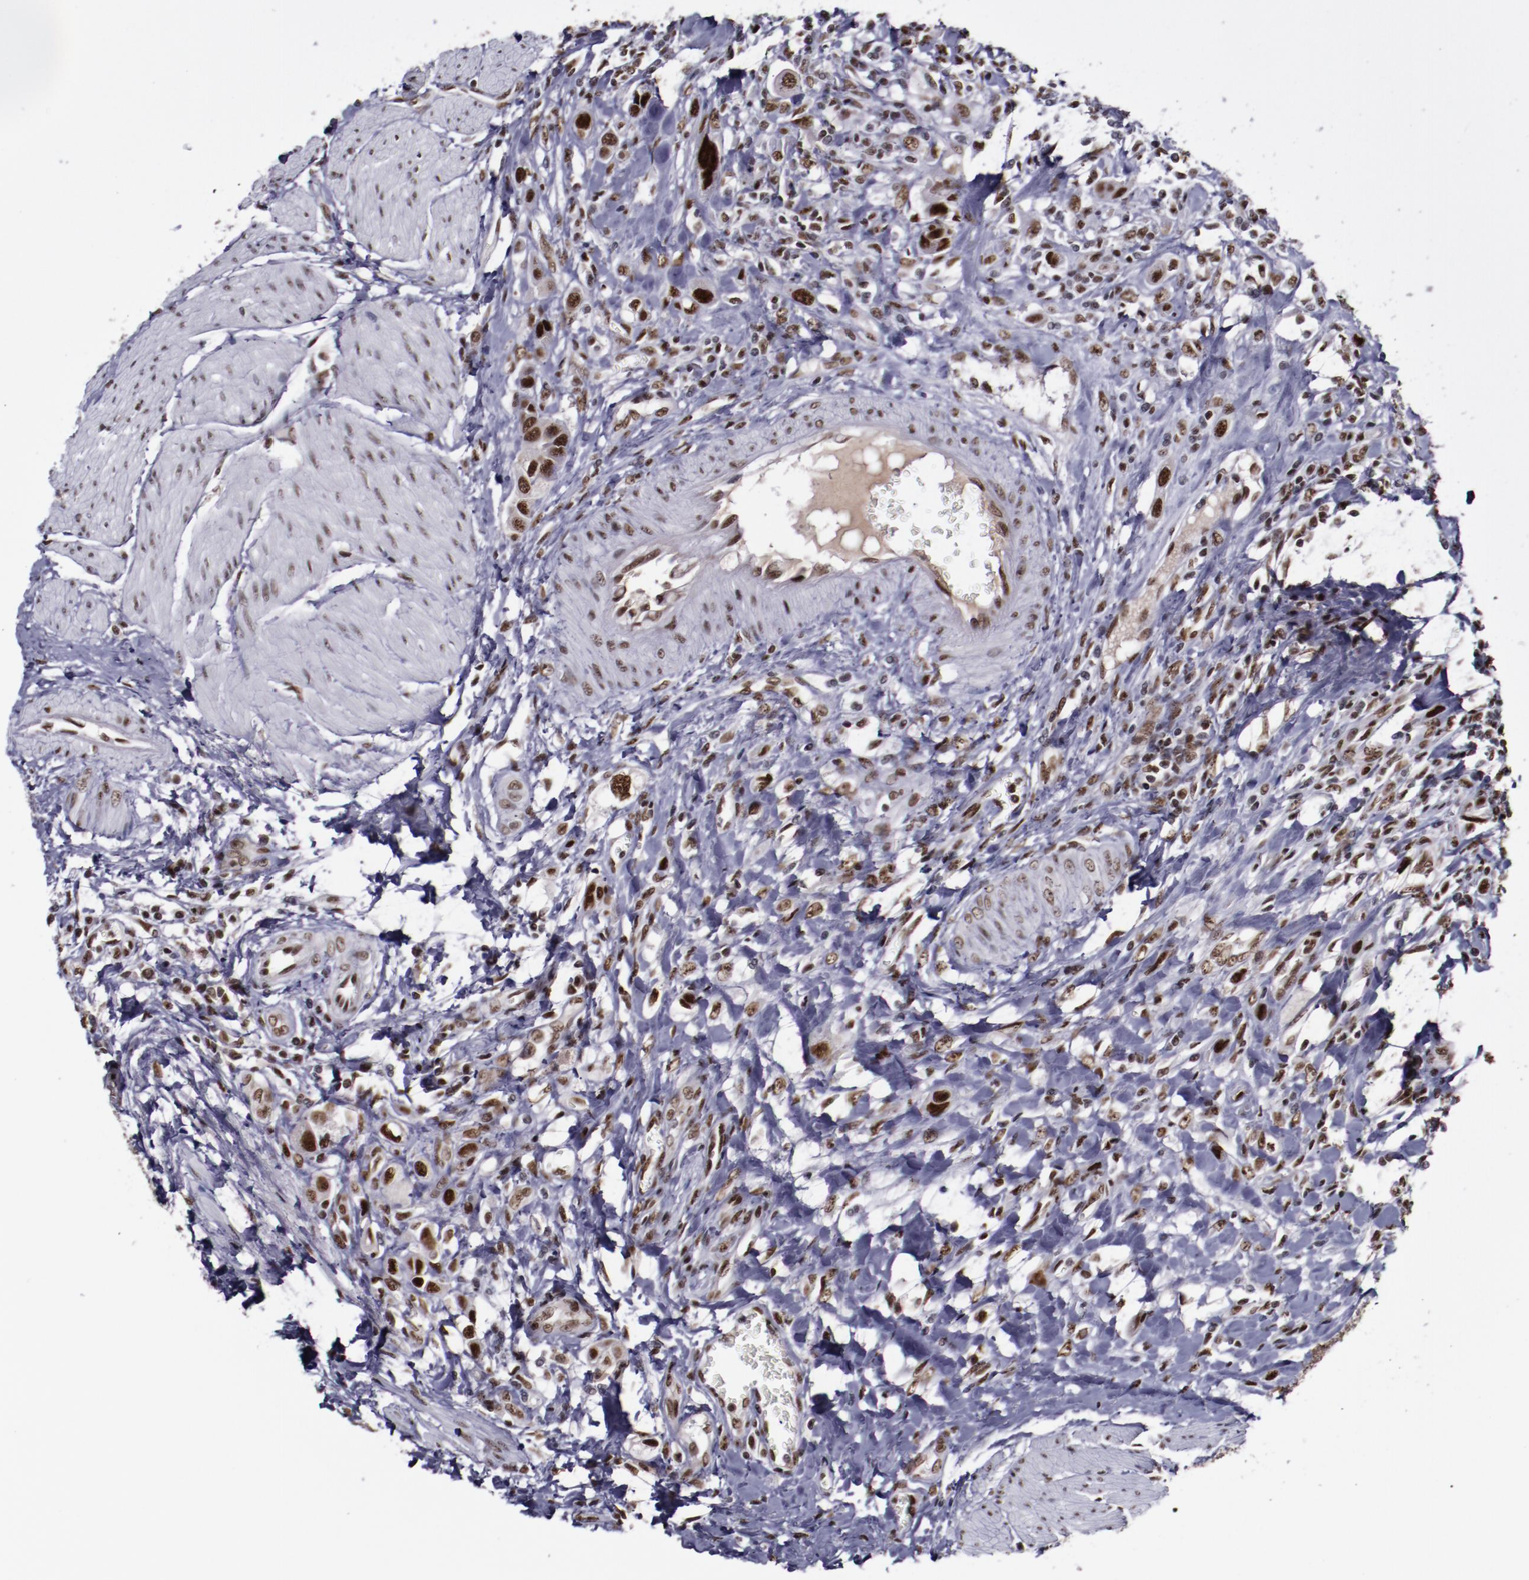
{"staining": {"intensity": "moderate", "quantity": ">75%", "location": "nuclear"}, "tissue": "urothelial cancer", "cell_type": "Tumor cells", "image_type": "cancer", "snomed": [{"axis": "morphology", "description": "Urothelial carcinoma, High grade"}, {"axis": "topography", "description": "Urinary bladder"}], "caption": "This micrograph displays immunohistochemistry (IHC) staining of high-grade urothelial carcinoma, with medium moderate nuclear positivity in about >75% of tumor cells.", "gene": "ERH", "patient": {"sex": "male", "age": 50}}